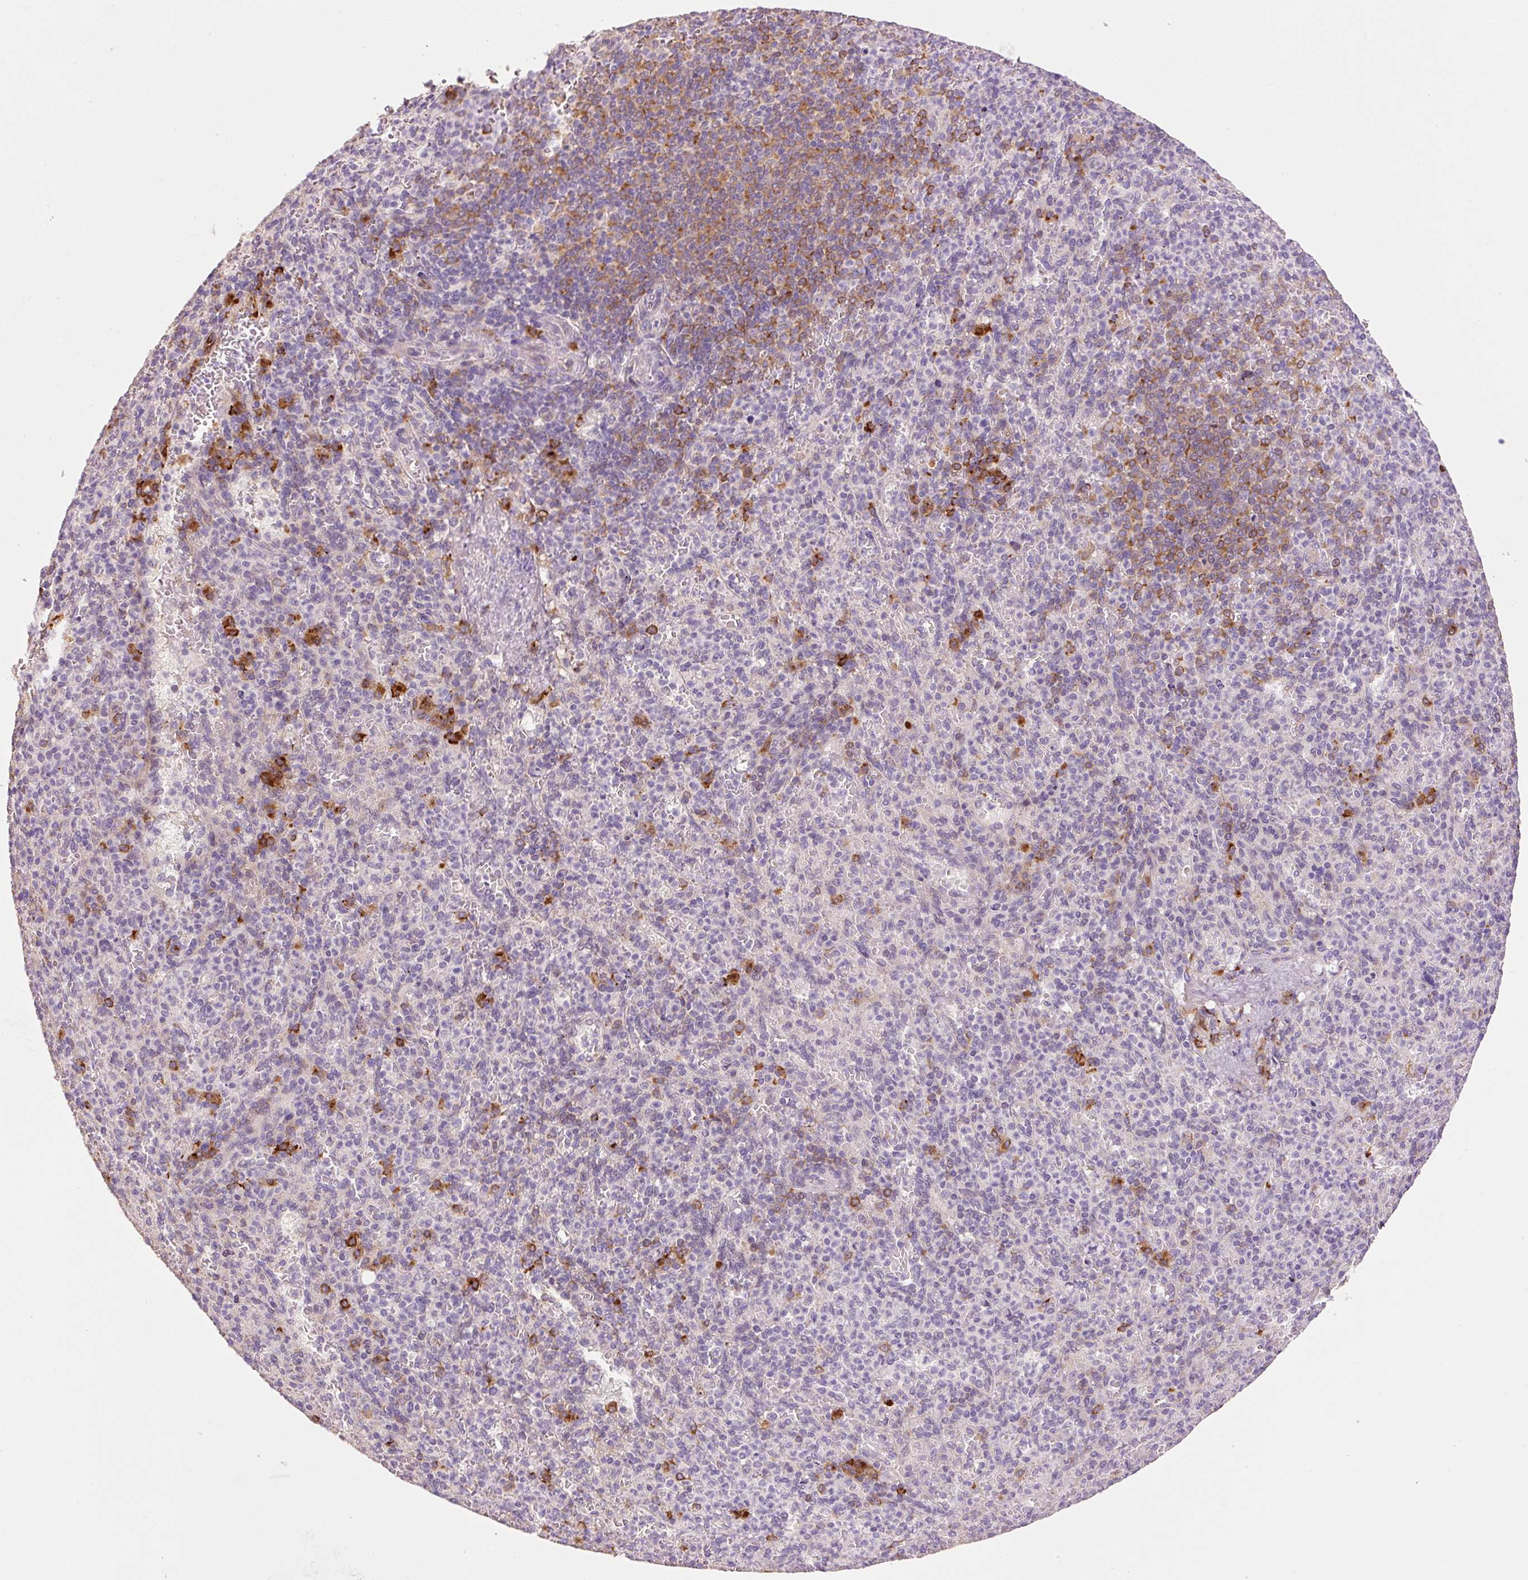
{"staining": {"intensity": "strong", "quantity": "<25%", "location": "cytoplasmic/membranous"}, "tissue": "spleen", "cell_type": "Cells in red pulp", "image_type": "normal", "snomed": [{"axis": "morphology", "description": "Normal tissue, NOS"}, {"axis": "topography", "description": "Spleen"}], "caption": "Unremarkable spleen exhibits strong cytoplasmic/membranous staining in approximately <25% of cells in red pulp, visualized by immunohistochemistry.", "gene": "HAX1", "patient": {"sex": "female", "age": 74}}